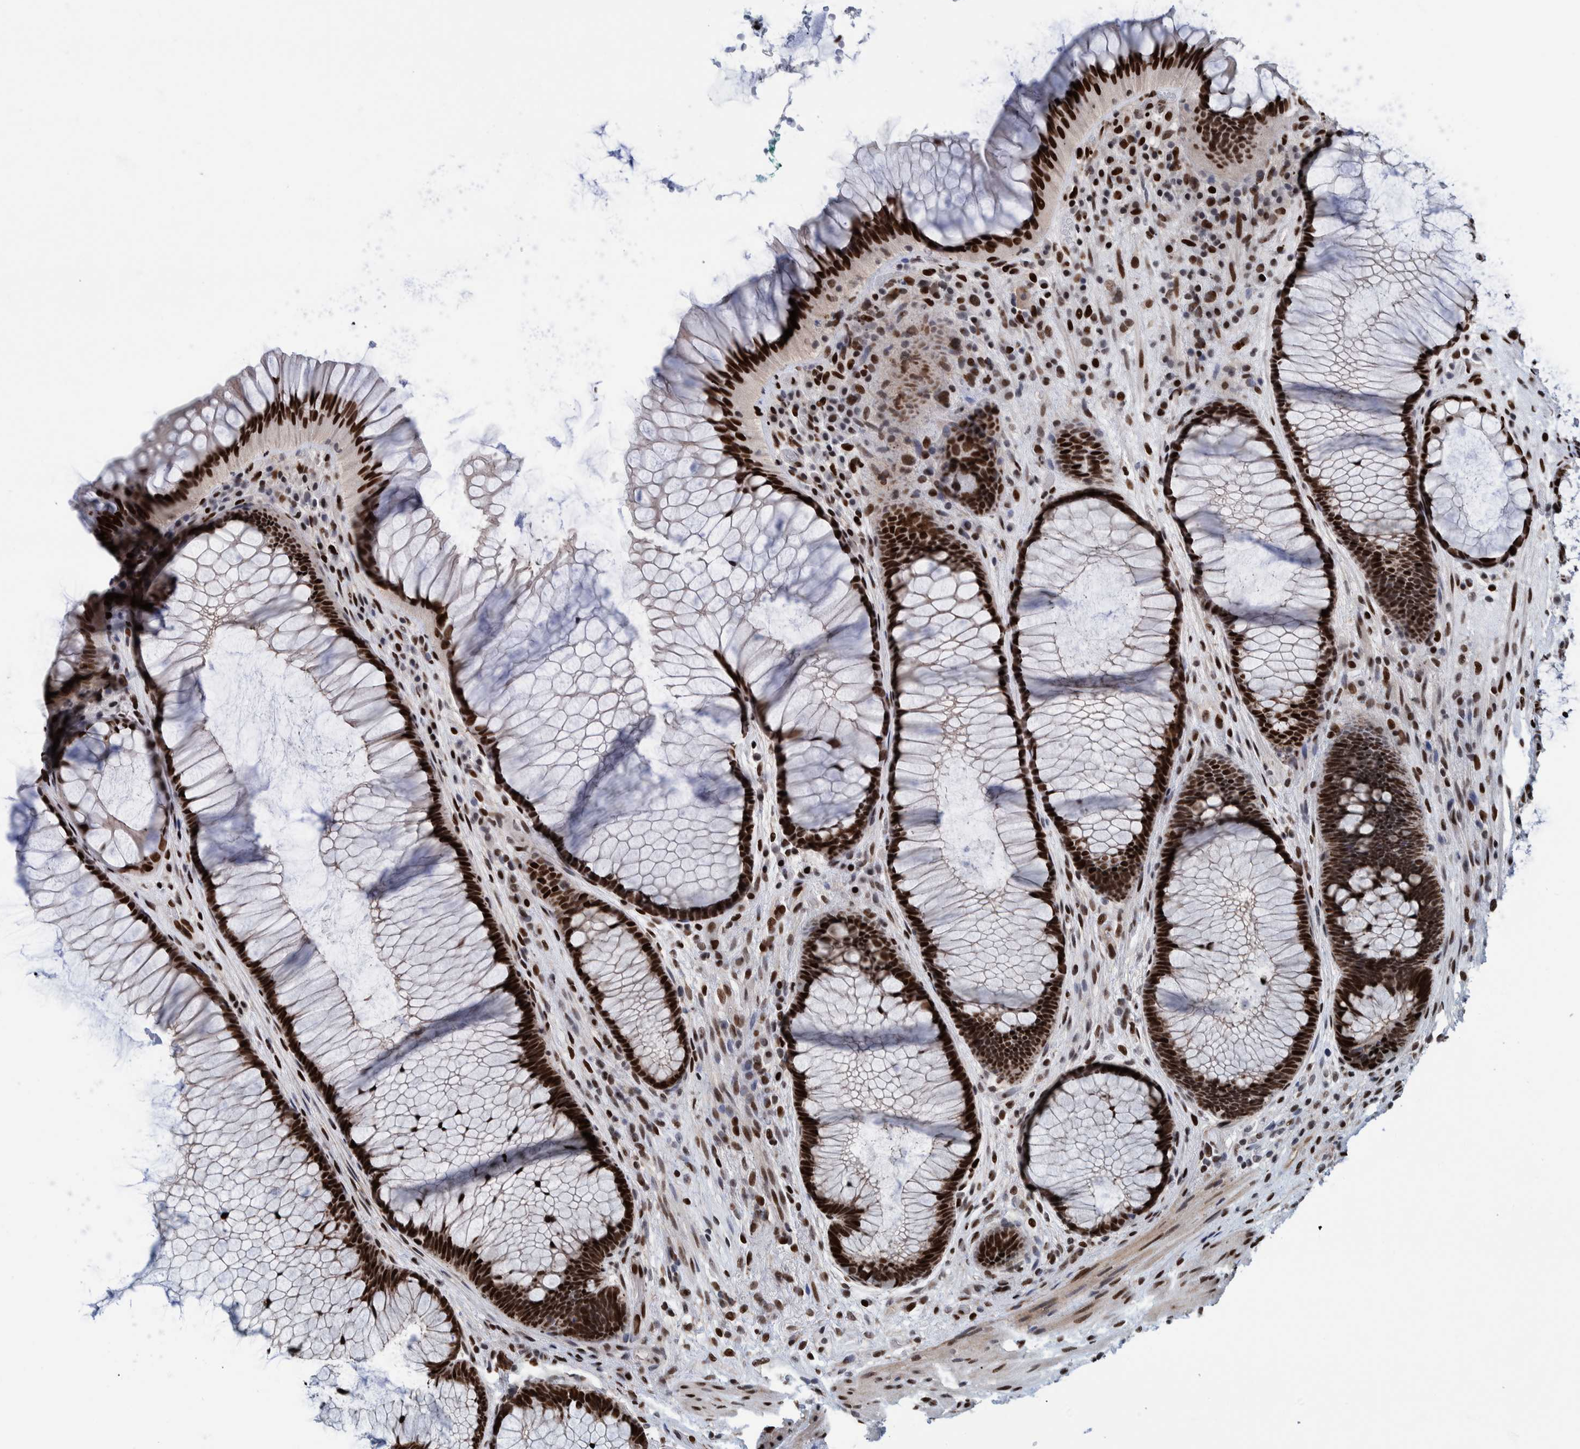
{"staining": {"intensity": "strong", "quantity": ">75%", "location": "nuclear"}, "tissue": "rectum", "cell_type": "Glandular cells", "image_type": "normal", "snomed": [{"axis": "morphology", "description": "Normal tissue, NOS"}, {"axis": "topography", "description": "Rectum"}], "caption": "High-magnification brightfield microscopy of benign rectum stained with DAB (brown) and counterstained with hematoxylin (blue). glandular cells exhibit strong nuclear expression is seen in approximately>75% of cells. (DAB = brown stain, brightfield microscopy at high magnification).", "gene": "HEATR9", "patient": {"sex": "male", "age": 51}}